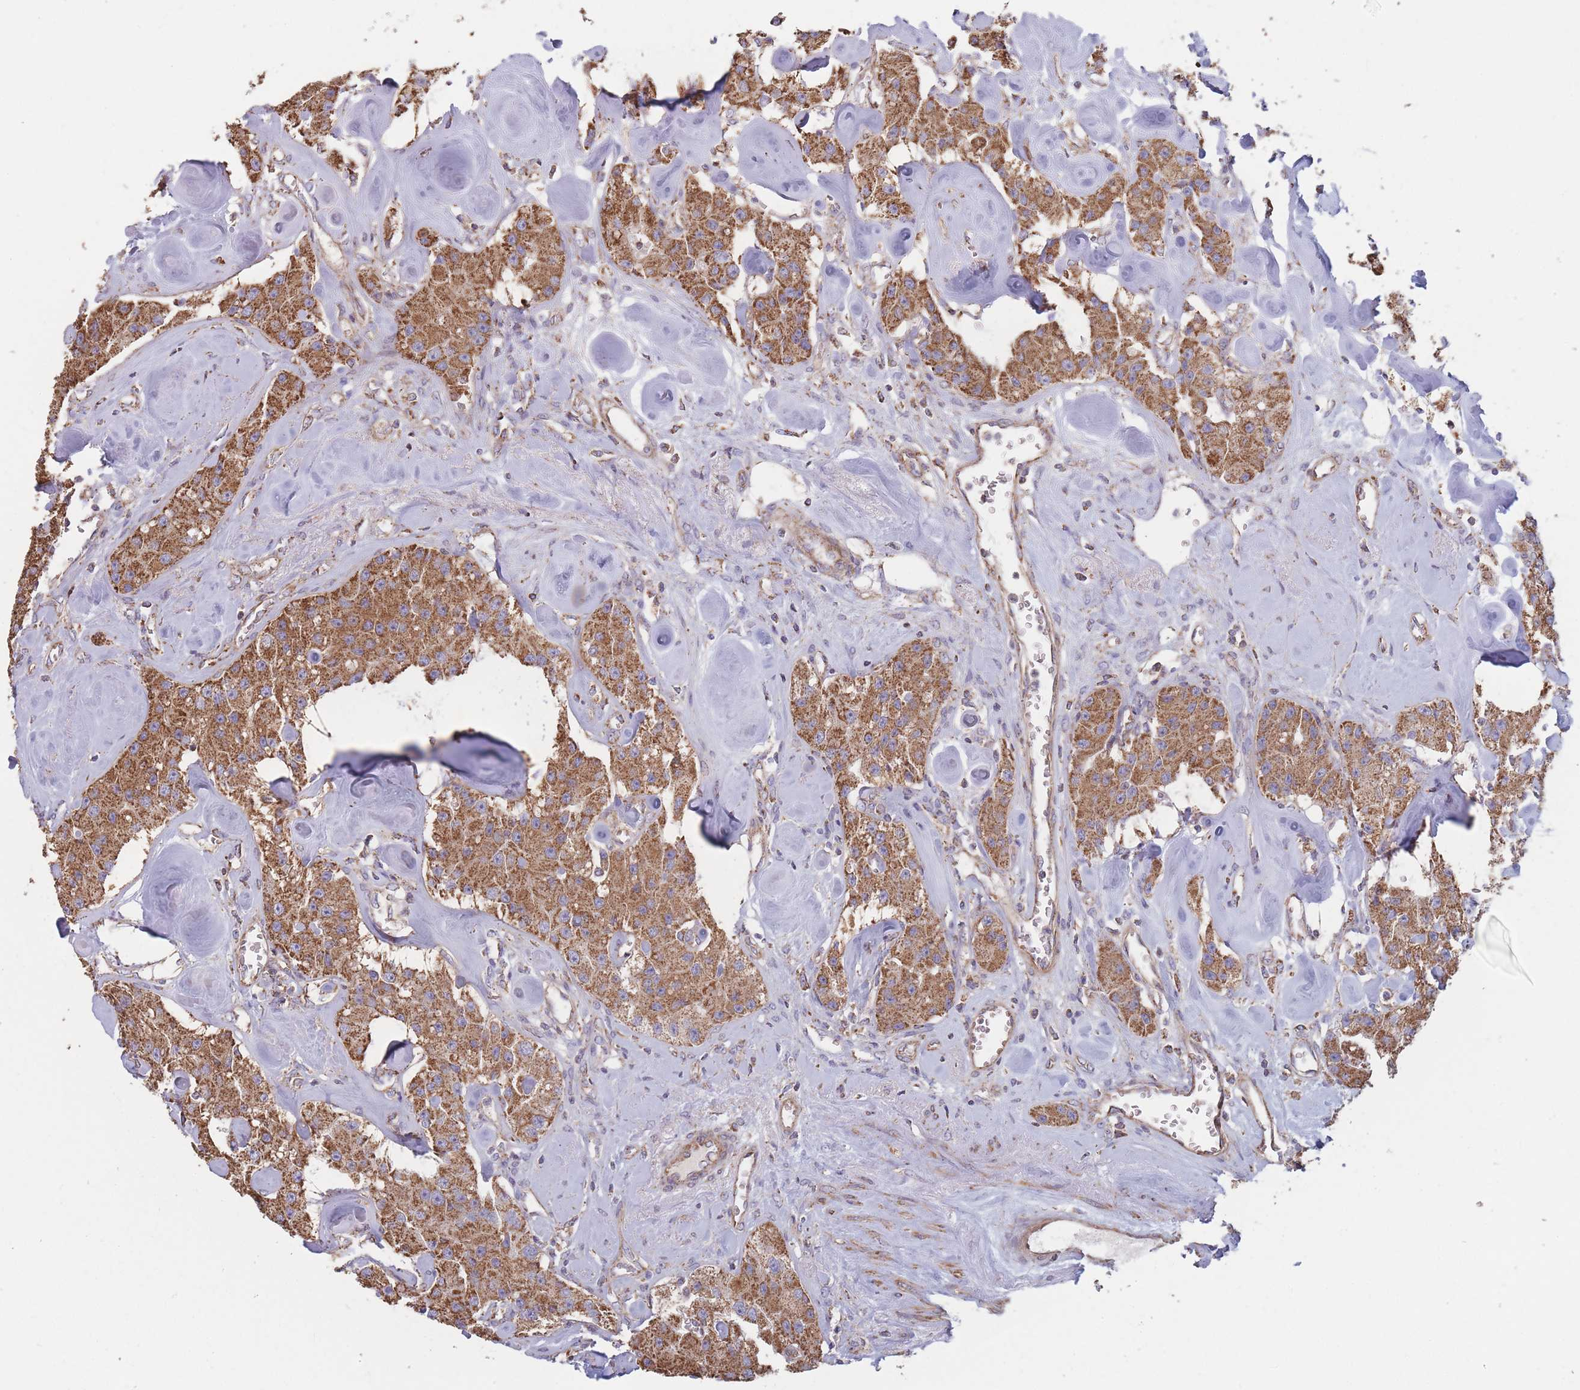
{"staining": {"intensity": "moderate", "quantity": ">75%", "location": "cytoplasmic/membranous"}, "tissue": "carcinoid", "cell_type": "Tumor cells", "image_type": "cancer", "snomed": [{"axis": "morphology", "description": "Carcinoid, malignant, NOS"}, {"axis": "topography", "description": "Pancreas"}], "caption": "Brown immunohistochemical staining in human carcinoid reveals moderate cytoplasmic/membranous positivity in about >75% of tumor cells.", "gene": "KIF16B", "patient": {"sex": "male", "age": 41}}